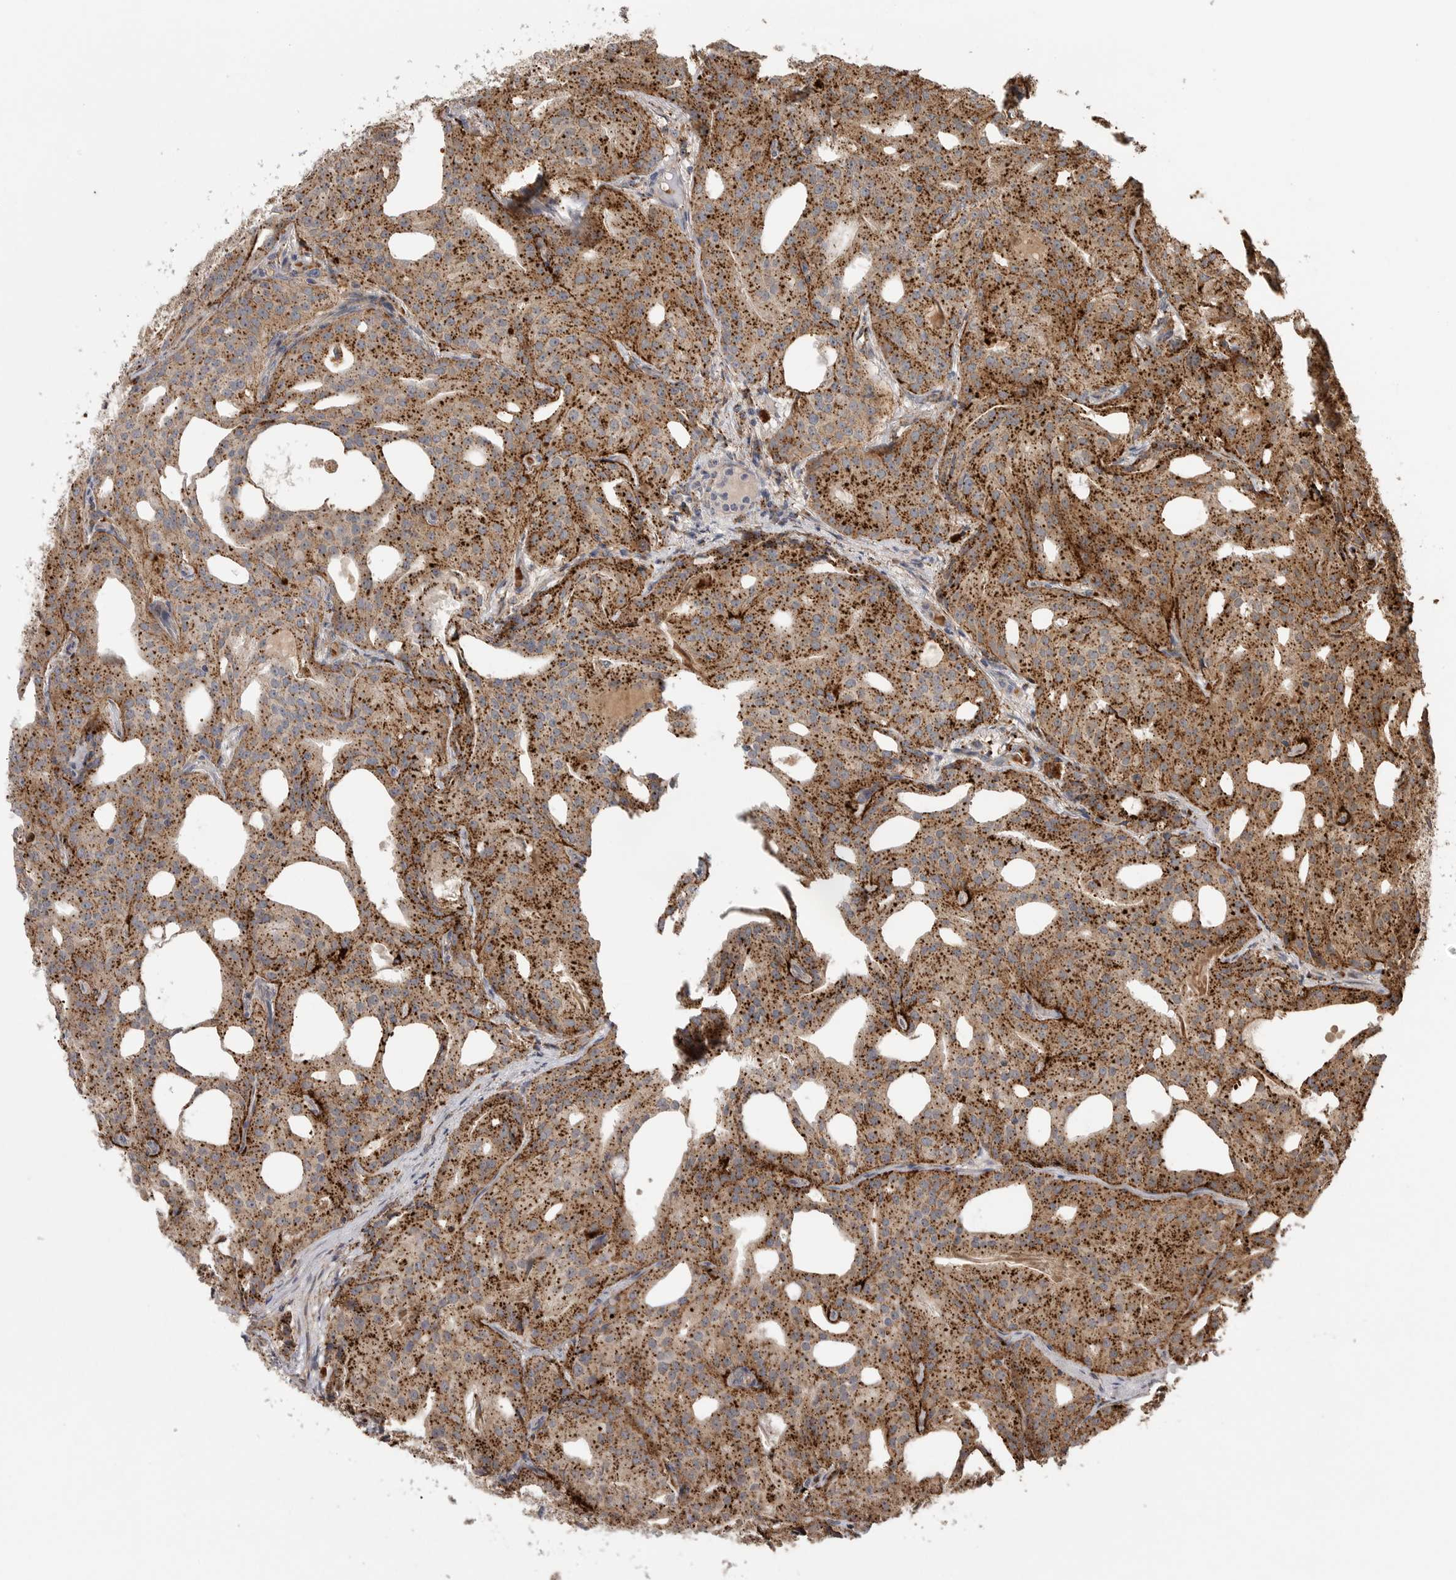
{"staining": {"intensity": "strong", "quantity": ">75%", "location": "cytoplasmic/membranous"}, "tissue": "prostate cancer", "cell_type": "Tumor cells", "image_type": "cancer", "snomed": [{"axis": "morphology", "description": "Adenocarcinoma, Medium grade"}, {"axis": "topography", "description": "Prostate"}], "caption": "There is high levels of strong cytoplasmic/membranous staining in tumor cells of prostate adenocarcinoma (medium-grade), as demonstrated by immunohistochemical staining (brown color).", "gene": "GALNS", "patient": {"sex": "male", "age": 88}}